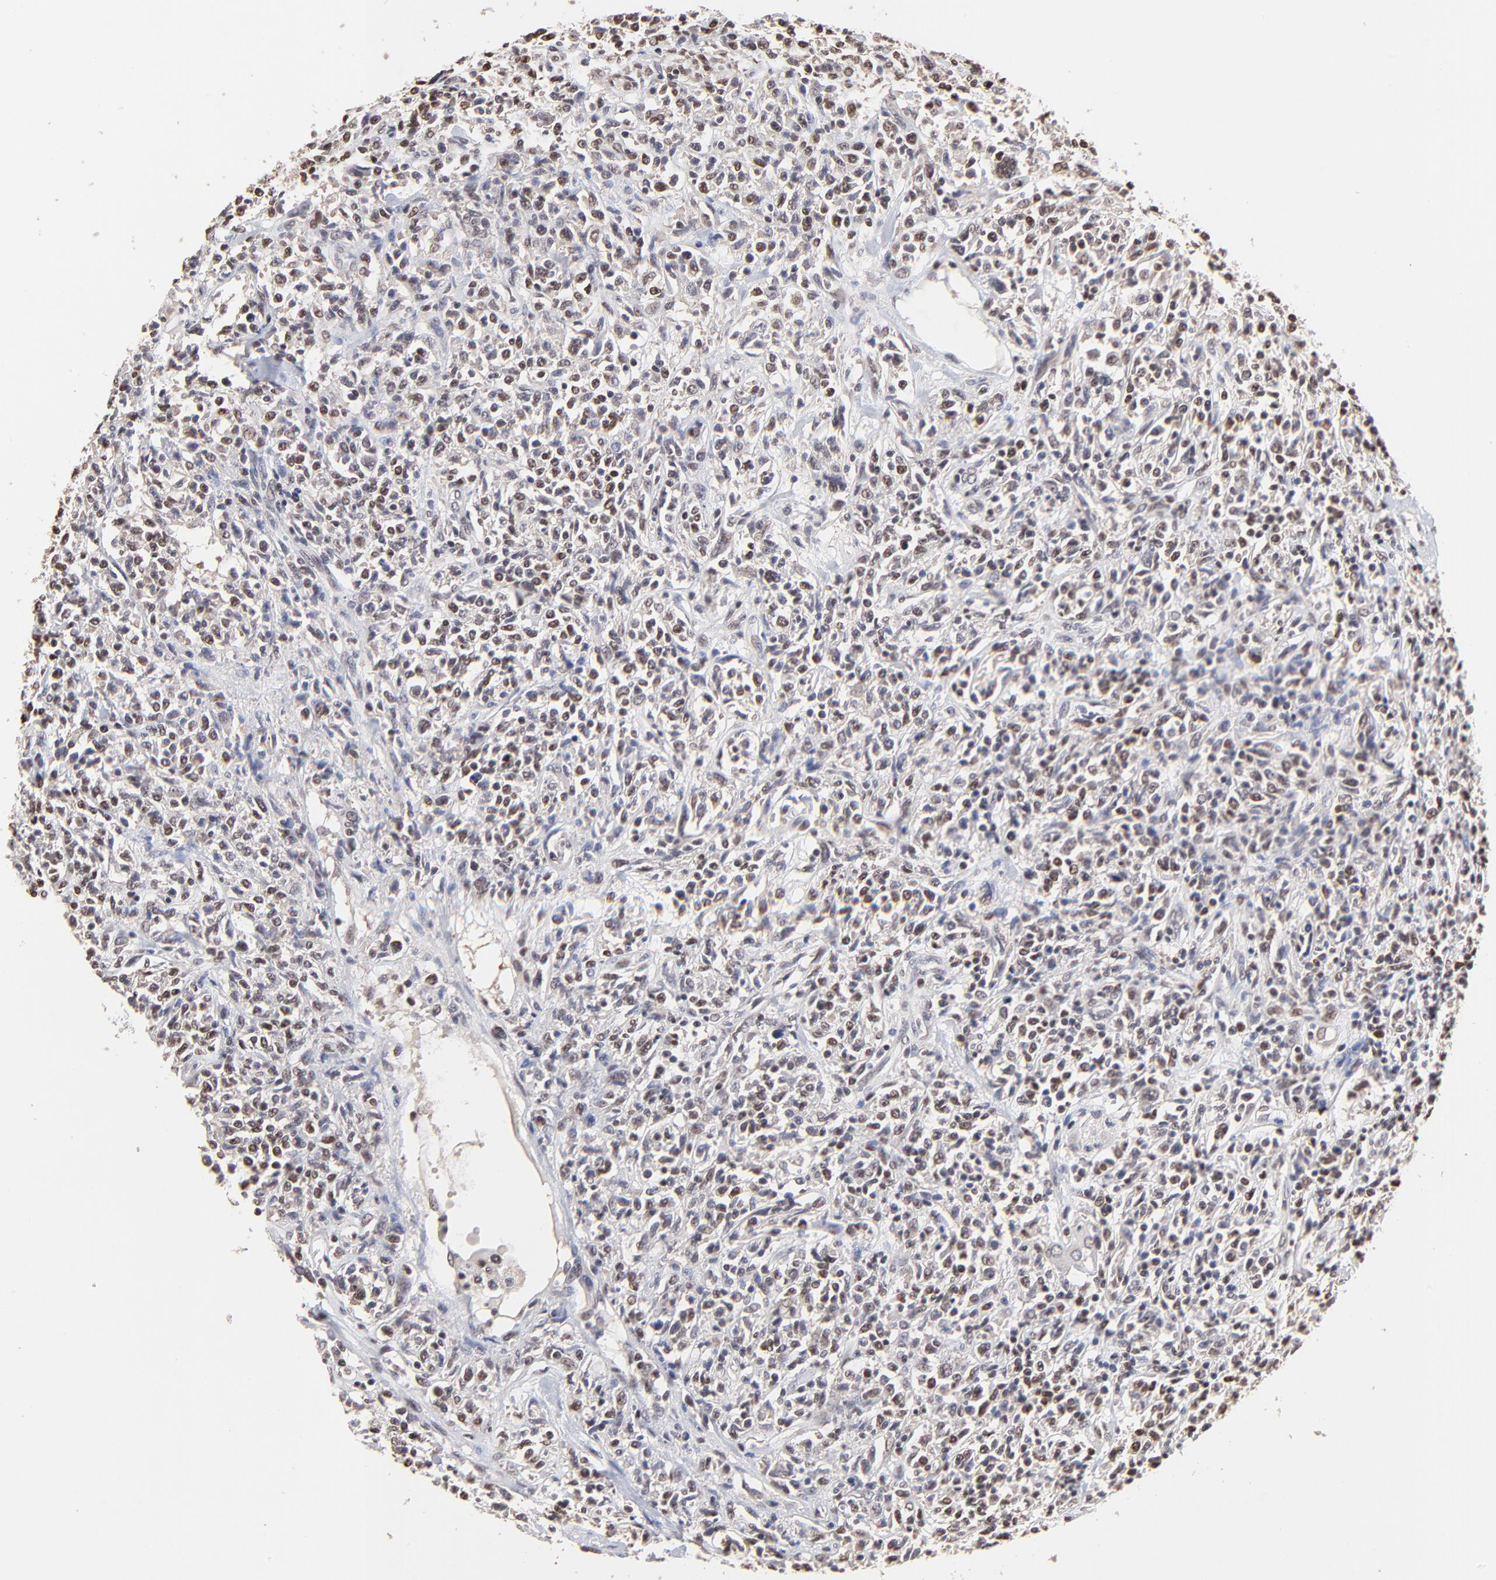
{"staining": {"intensity": "moderate", "quantity": ">75%", "location": "nuclear"}, "tissue": "lymphoma", "cell_type": "Tumor cells", "image_type": "cancer", "snomed": [{"axis": "morphology", "description": "Malignant lymphoma, non-Hodgkin's type, Low grade"}, {"axis": "topography", "description": "Small intestine"}], "caption": "The histopathology image exhibits a brown stain indicating the presence of a protein in the nuclear of tumor cells in lymphoma.", "gene": "DSN1", "patient": {"sex": "female", "age": 59}}